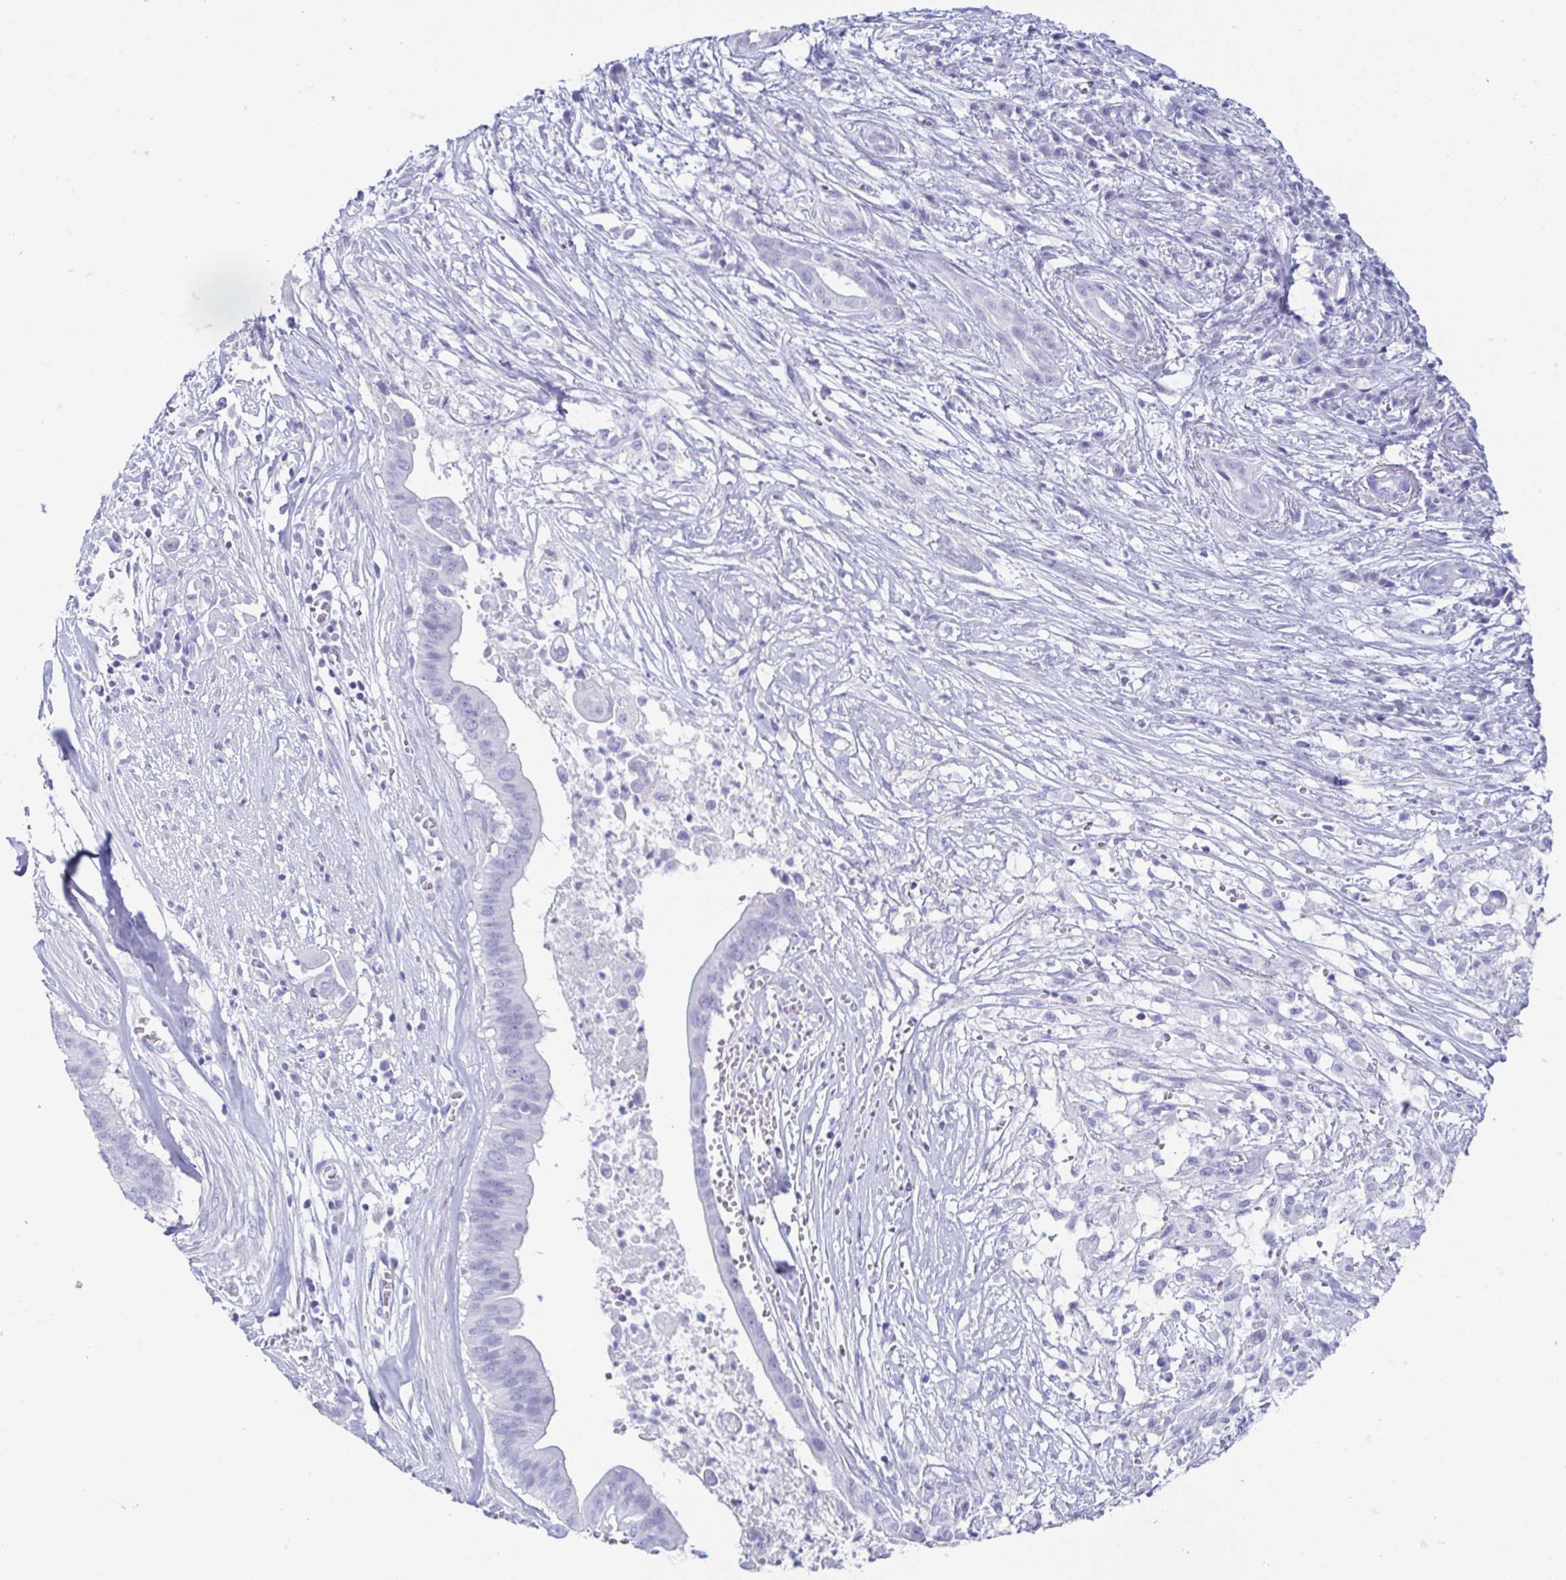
{"staining": {"intensity": "negative", "quantity": "none", "location": "none"}, "tissue": "pancreatic cancer", "cell_type": "Tumor cells", "image_type": "cancer", "snomed": [{"axis": "morphology", "description": "Adenocarcinoma, NOS"}, {"axis": "topography", "description": "Pancreas"}], "caption": "Image shows no protein positivity in tumor cells of adenocarcinoma (pancreatic) tissue.", "gene": "ZG16B", "patient": {"sex": "male", "age": 61}}